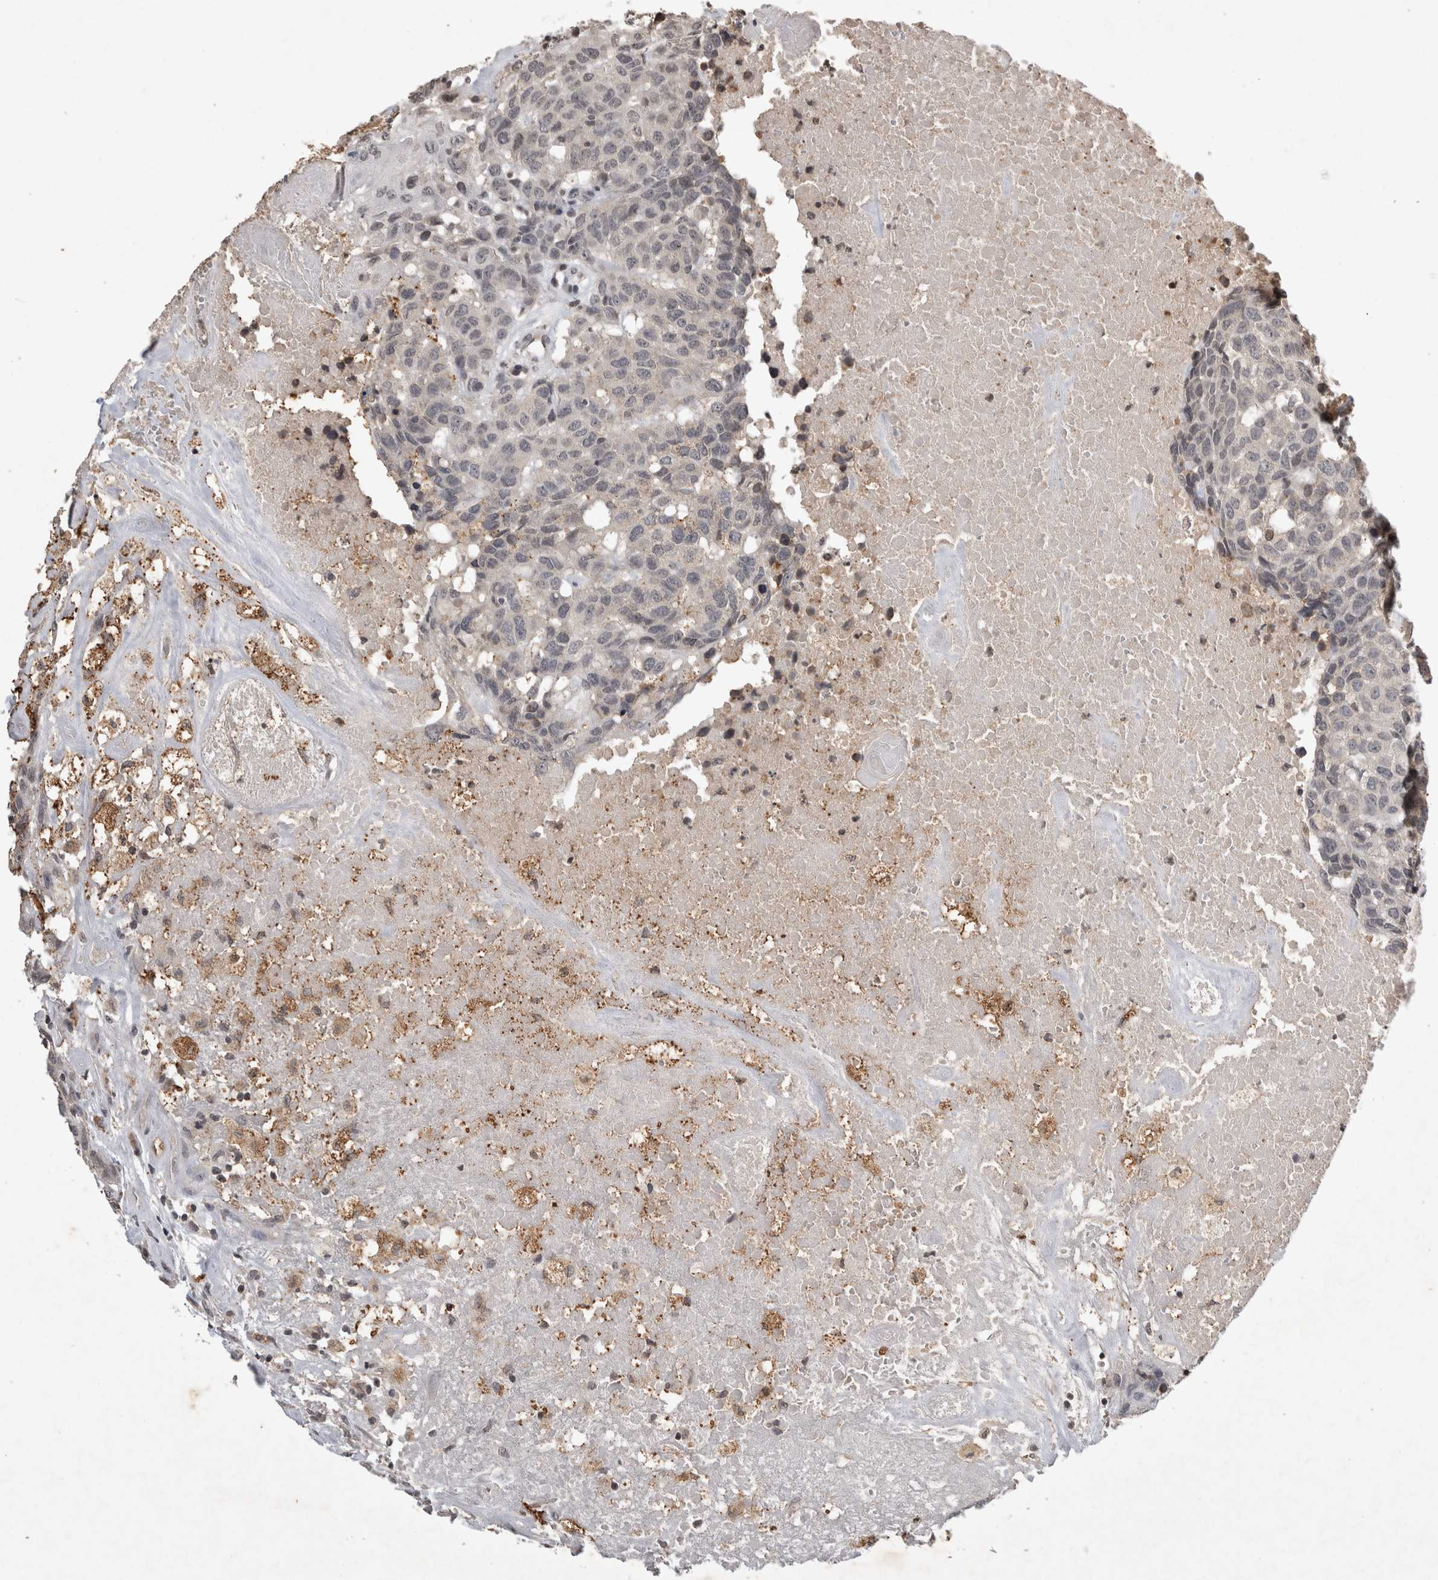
{"staining": {"intensity": "negative", "quantity": "none", "location": "none"}, "tissue": "head and neck cancer", "cell_type": "Tumor cells", "image_type": "cancer", "snomed": [{"axis": "morphology", "description": "Squamous cell carcinoma, NOS"}, {"axis": "topography", "description": "Head-Neck"}], "caption": "Tumor cells show no significant staining in head and neck cancer.", "gene": "HRK", "patient": {"sex": "male", "age": 66}}